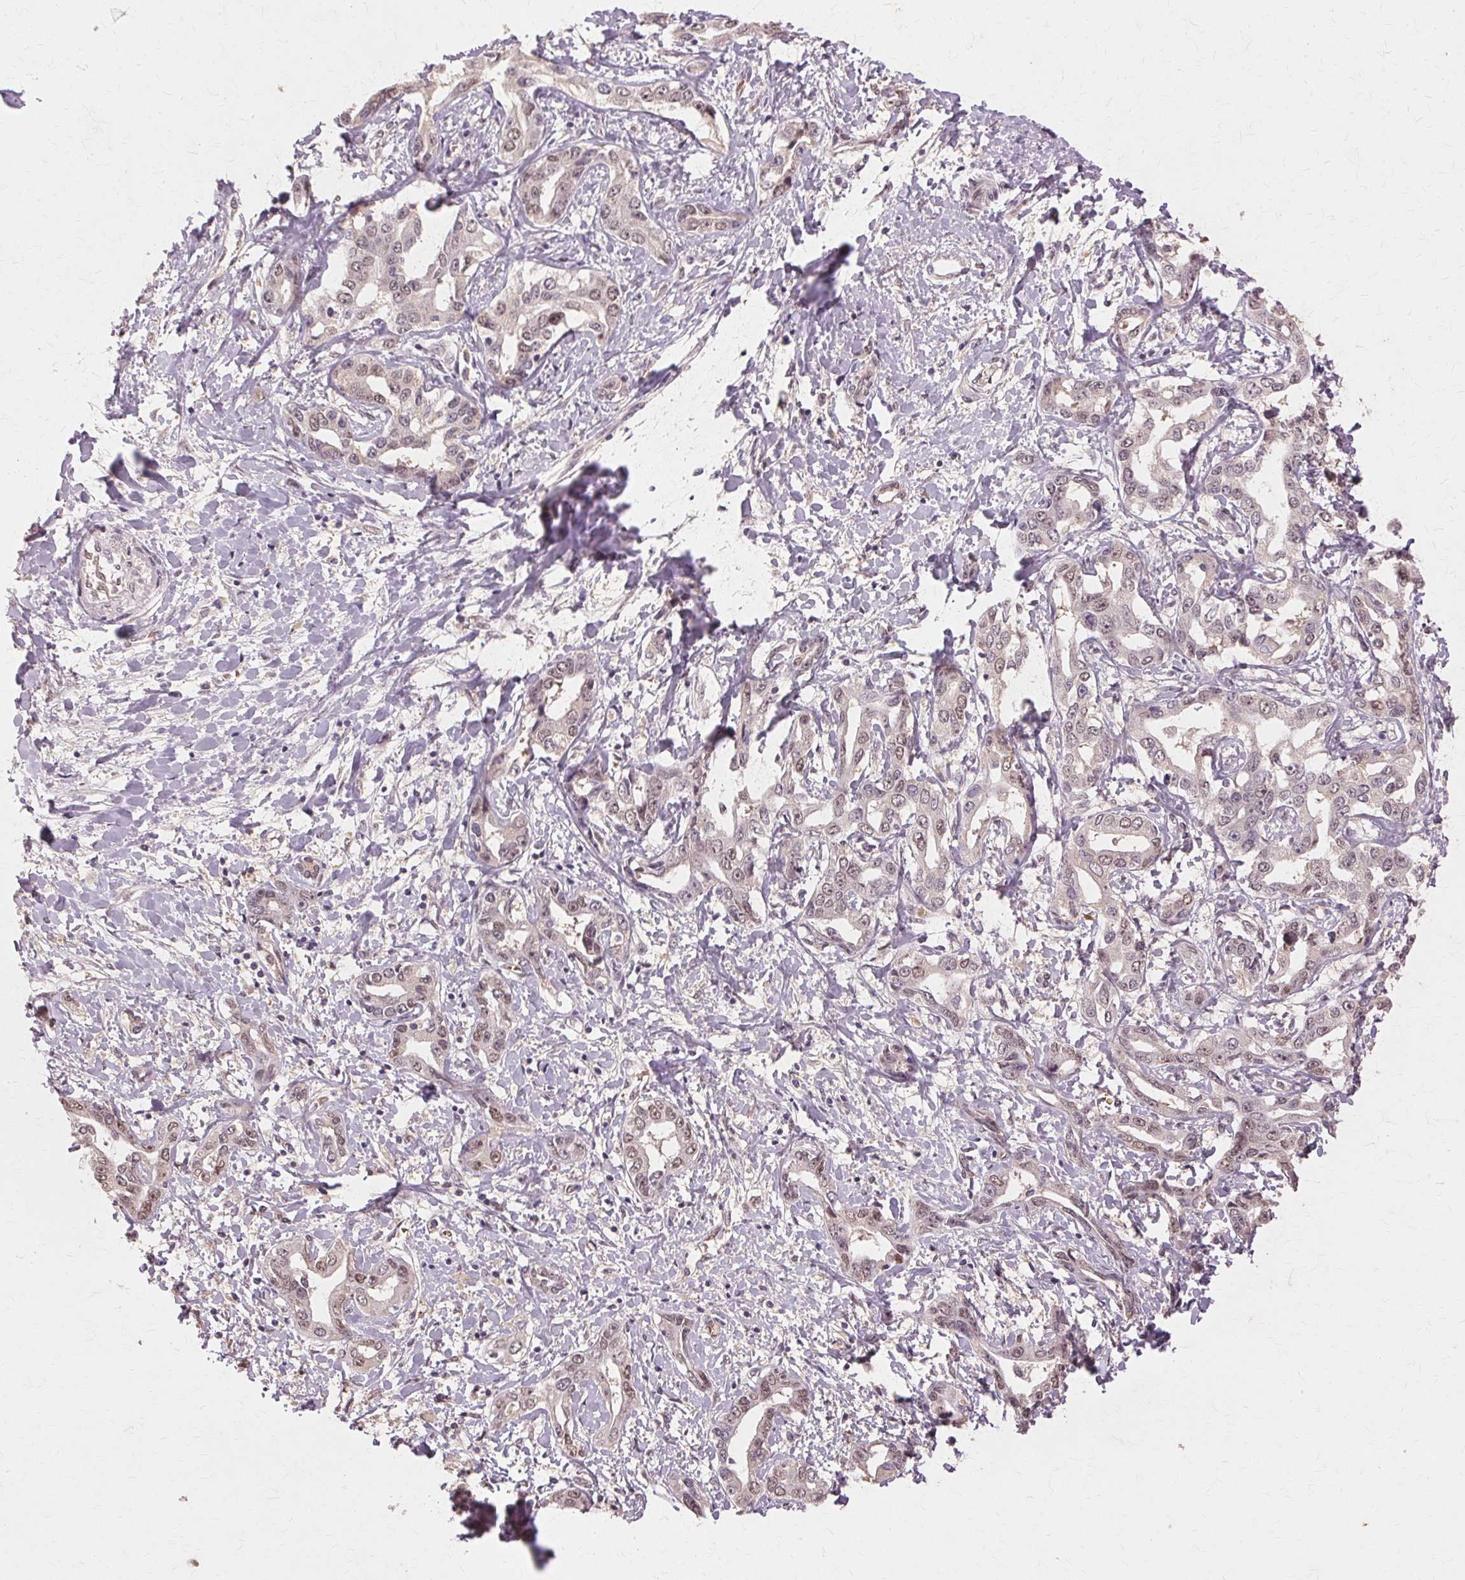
{"staining": {"intensity": "weak", "quantity": "<25%", "location": "nuclear"}, "tissue": "liver cancer", "cell_type": "Tumor cells", "image_type": "cancer", "snomed": [{"axis": "morphology", "description": "Cholangiocarcinoma"}, {"axis": "topography", "description": "Liver"}], "caption": "Liver cancer was stained to show a protein in brown. There is no significant positivity in tumor cells. (DAB (3,3'-diaminobenzidine) immunohistochemistry (IHC) with hematoxylin counter stain).", "gene": "PRMT5", "patient": {"sex": "male", "age": 59}}